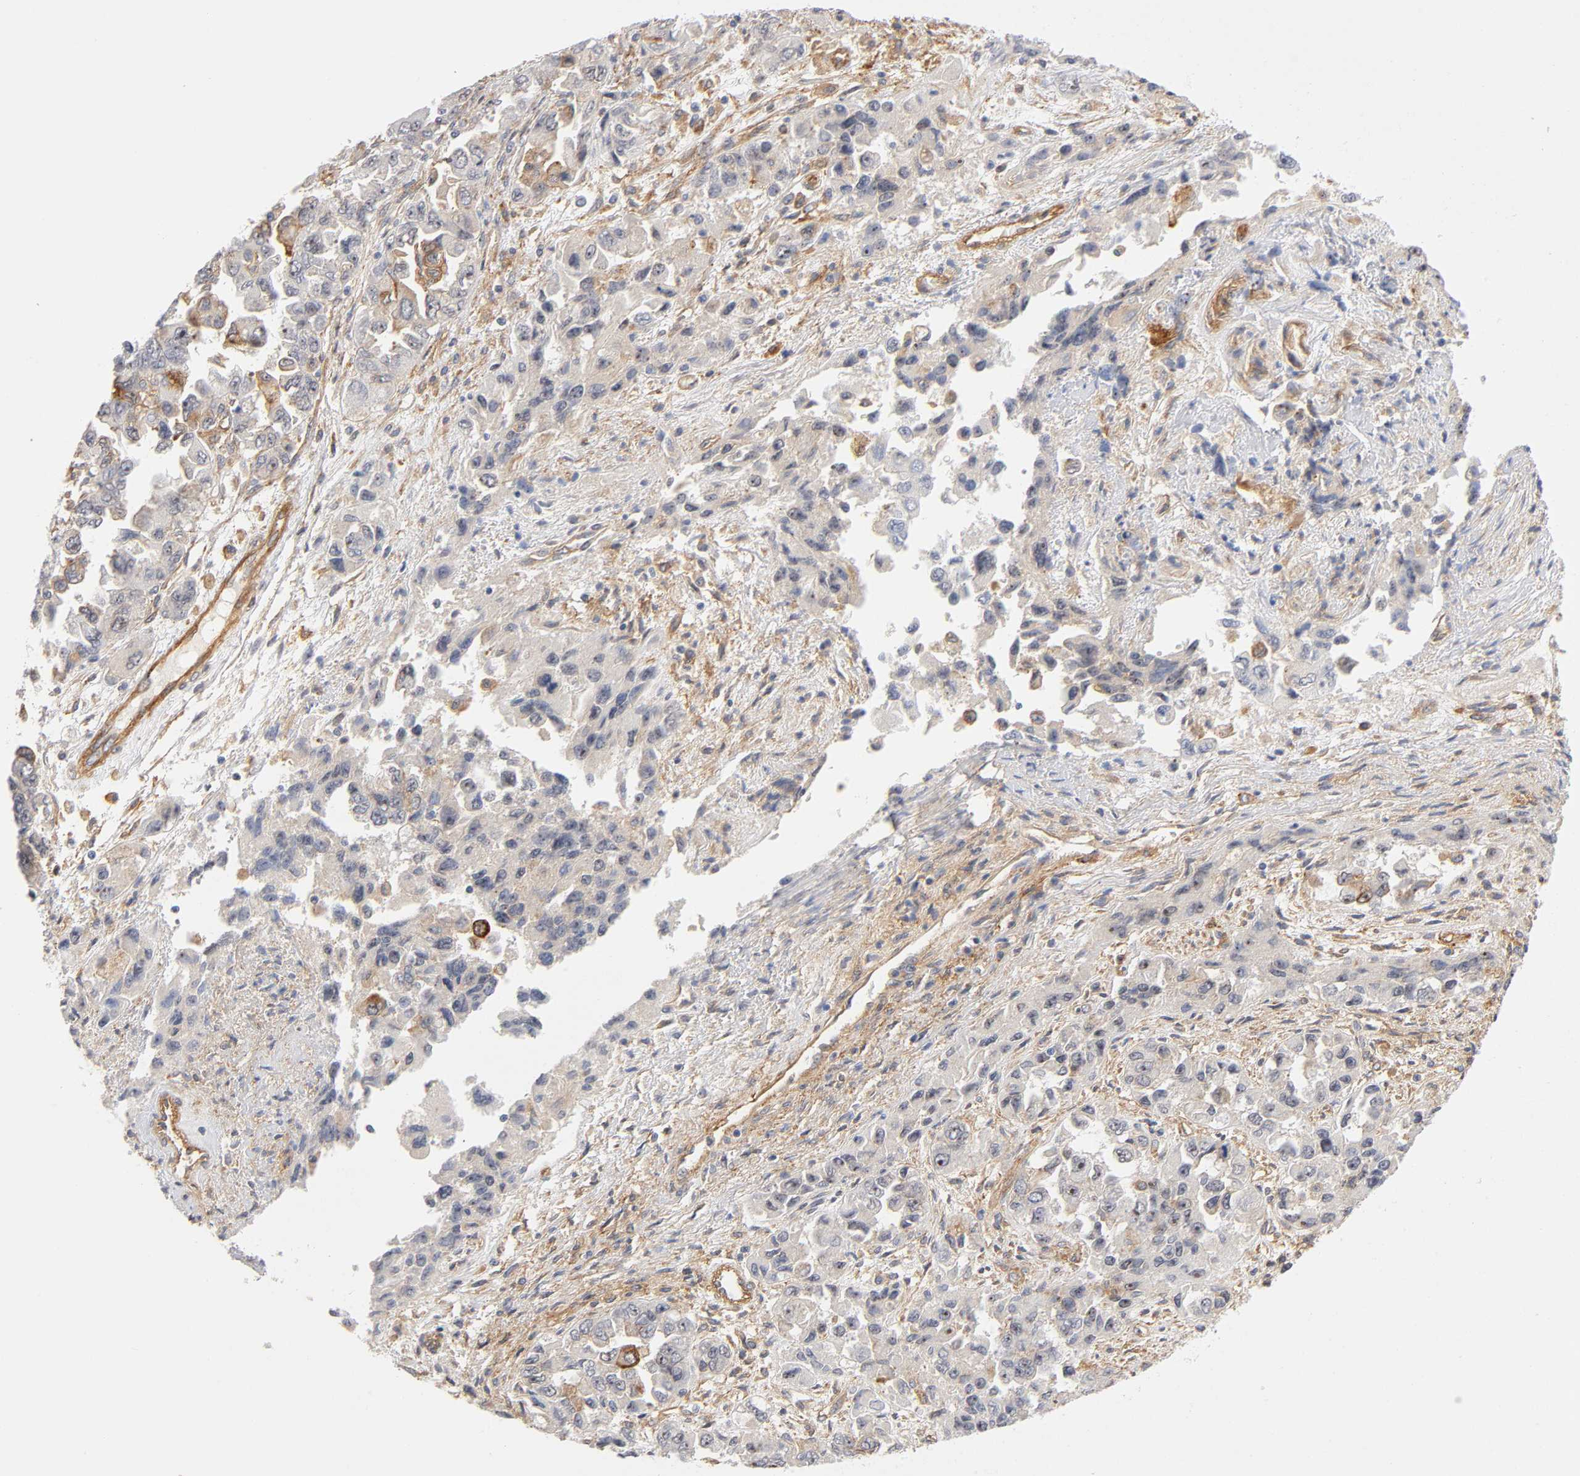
{"staining": {"intensity": "weak", "quantity": ">75%", "location": "cytoplasmic/membranous"}, "tissue": "ovarian cancer", "cell_type": "Tumor cells", "image_type": "cancer", "snomed": [{"axis": "morphology", "description": "Cystadenocarcinoma, serous, NOS"}, {"axis": "topography", "description": "Ovary"}], "caption": "Protein analysis of ovarian cancer (serous cystadenocarcinoma) tissue demonstrates weak cytoplasmic/membranous staining in approximately >75% of tumor cells. (DAB IHC with brightfield microscopy, high magnification).", "gene": "PLD1", "patient": {"sex": "female", "age": 84}}